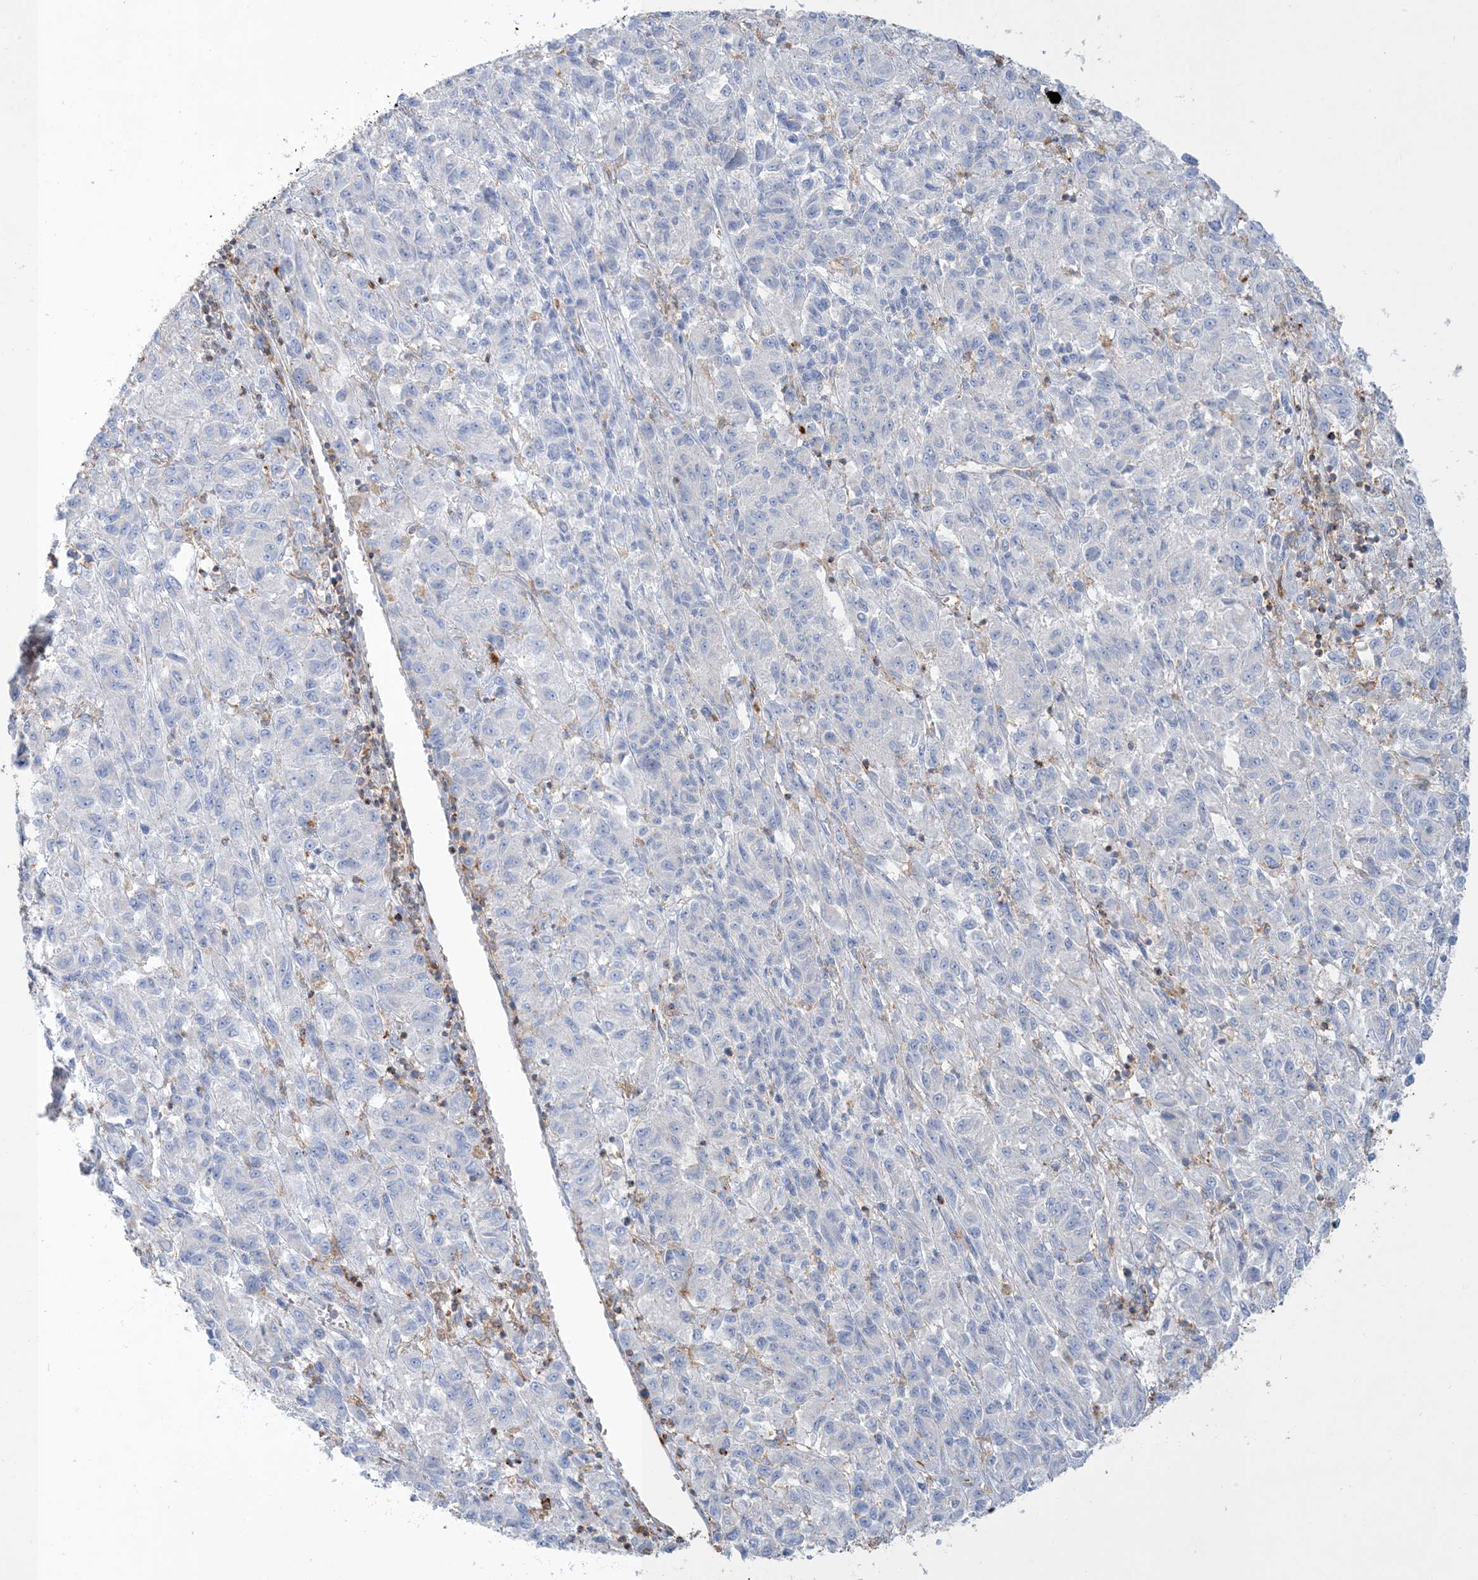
{"staining": {"intensity": "negative", "quantity": "none", "location": "none"}, "tissue": "melanoma", "cell_type": "Tumor cells", "image_type": "cancer", "snomed": [{"axis": "morphology", "description": "Malignant melanoma, Metastatic site"}, {"axis": "topography", "description": "Lung"}], "caption": "Micrograph shows no significant protein positivity in tumor cells of melanoma.", "gene": "GTF3C2", "patient": {"sex": "male", "age": 64}}